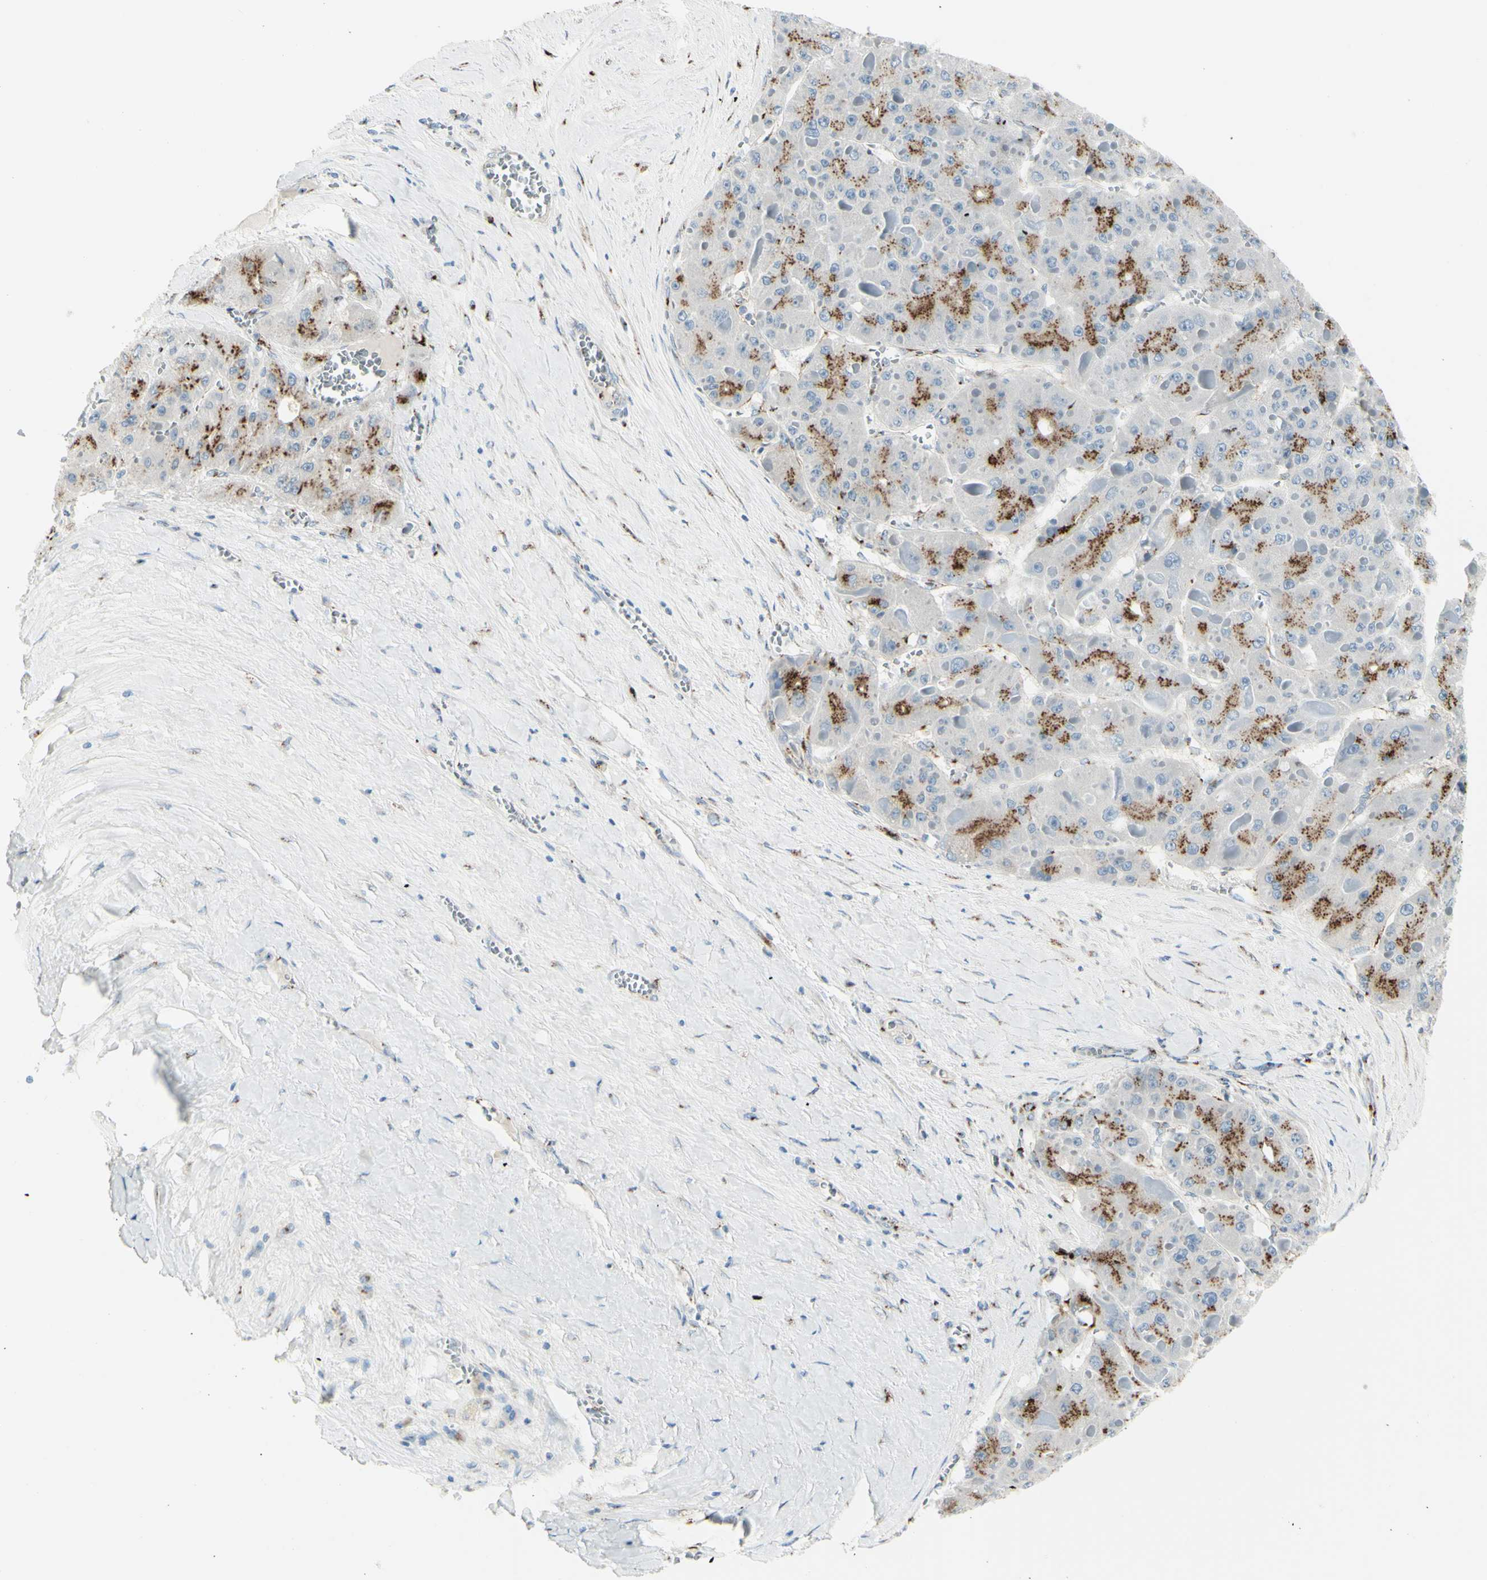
{"staining": {"intensity": "moderate", "quantity": "25%-75%", "location": "cytoplasmic/membranous"}, "tissue": "liver cancer", "cell_type": "Tumor cells", "image_type": "cancer", "snomed": [{"axis": "morphology", "description": "Carcinoma, Hepatocellular, NOS"}, {"axis": "topography", "description": "Liver"}], "caption": "Immunohistochemical staining of human liver cancer (hepatocellular carcinoma) demonstrates medium levels of moderate cytoplasmic/membranous expression in about 25%-75% of tumor cells.", "gene": "B4GALT1", "patient": {"sex": "female", "age": 73}}